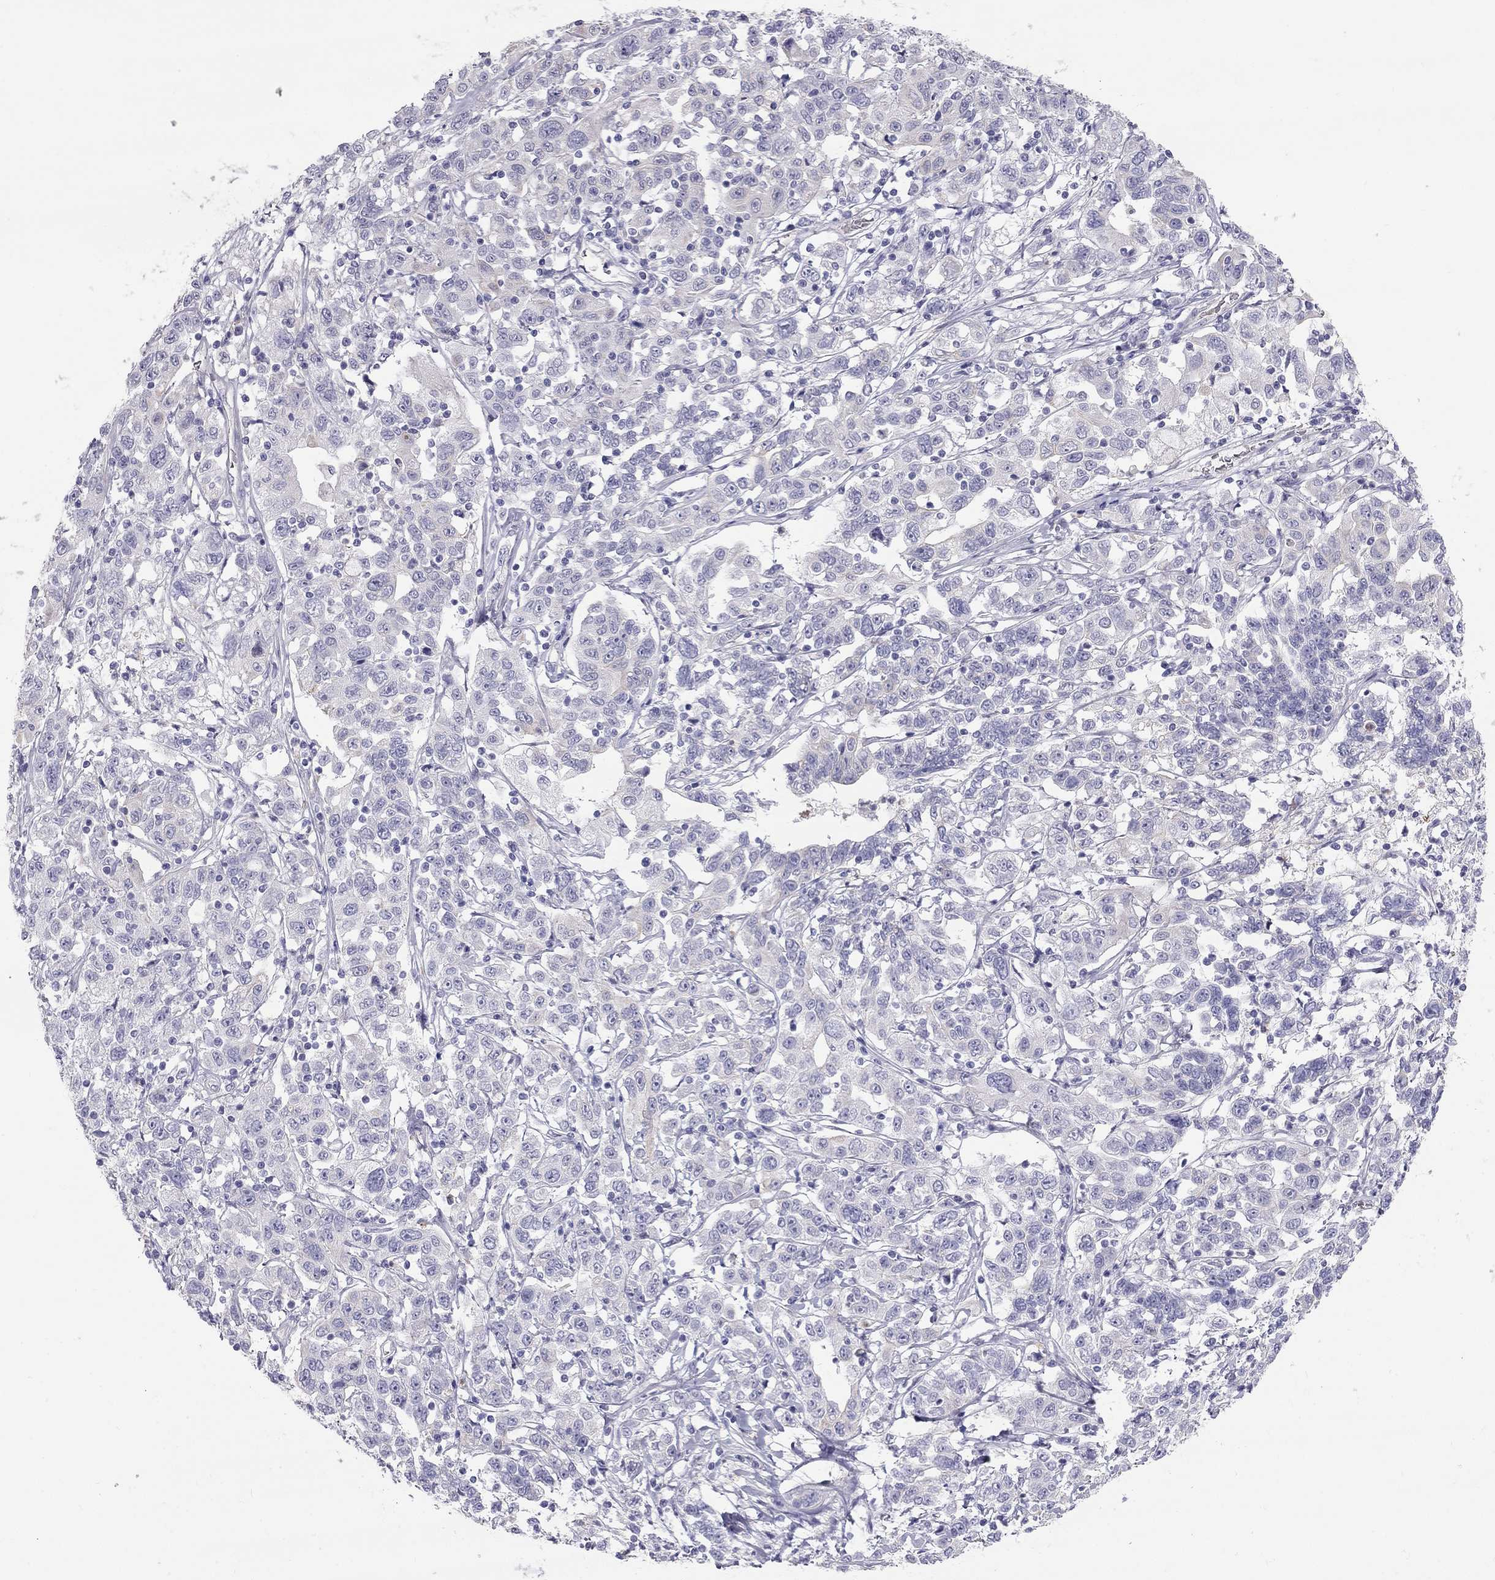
{"staining": {"intensity": "negative", "quantity": "none", "location": "none"}, "tissue": "liver cancer", "cell_type": "Tumor cells", "image_type": "cancer", "snomed": [{"axis": "morphology", "description": "Adenocarcinoma, NOS"}, {"axis": "morphology", "description": "Cholangiocarcinoma"}, {"axis": "topography", "description": "Liver"}], "caption": "Tumor cells show no significant expression in liver cancer (adenocarcinoma).", "gene": "TDRD6", "patient": {"sex": "male", "age": 64}}